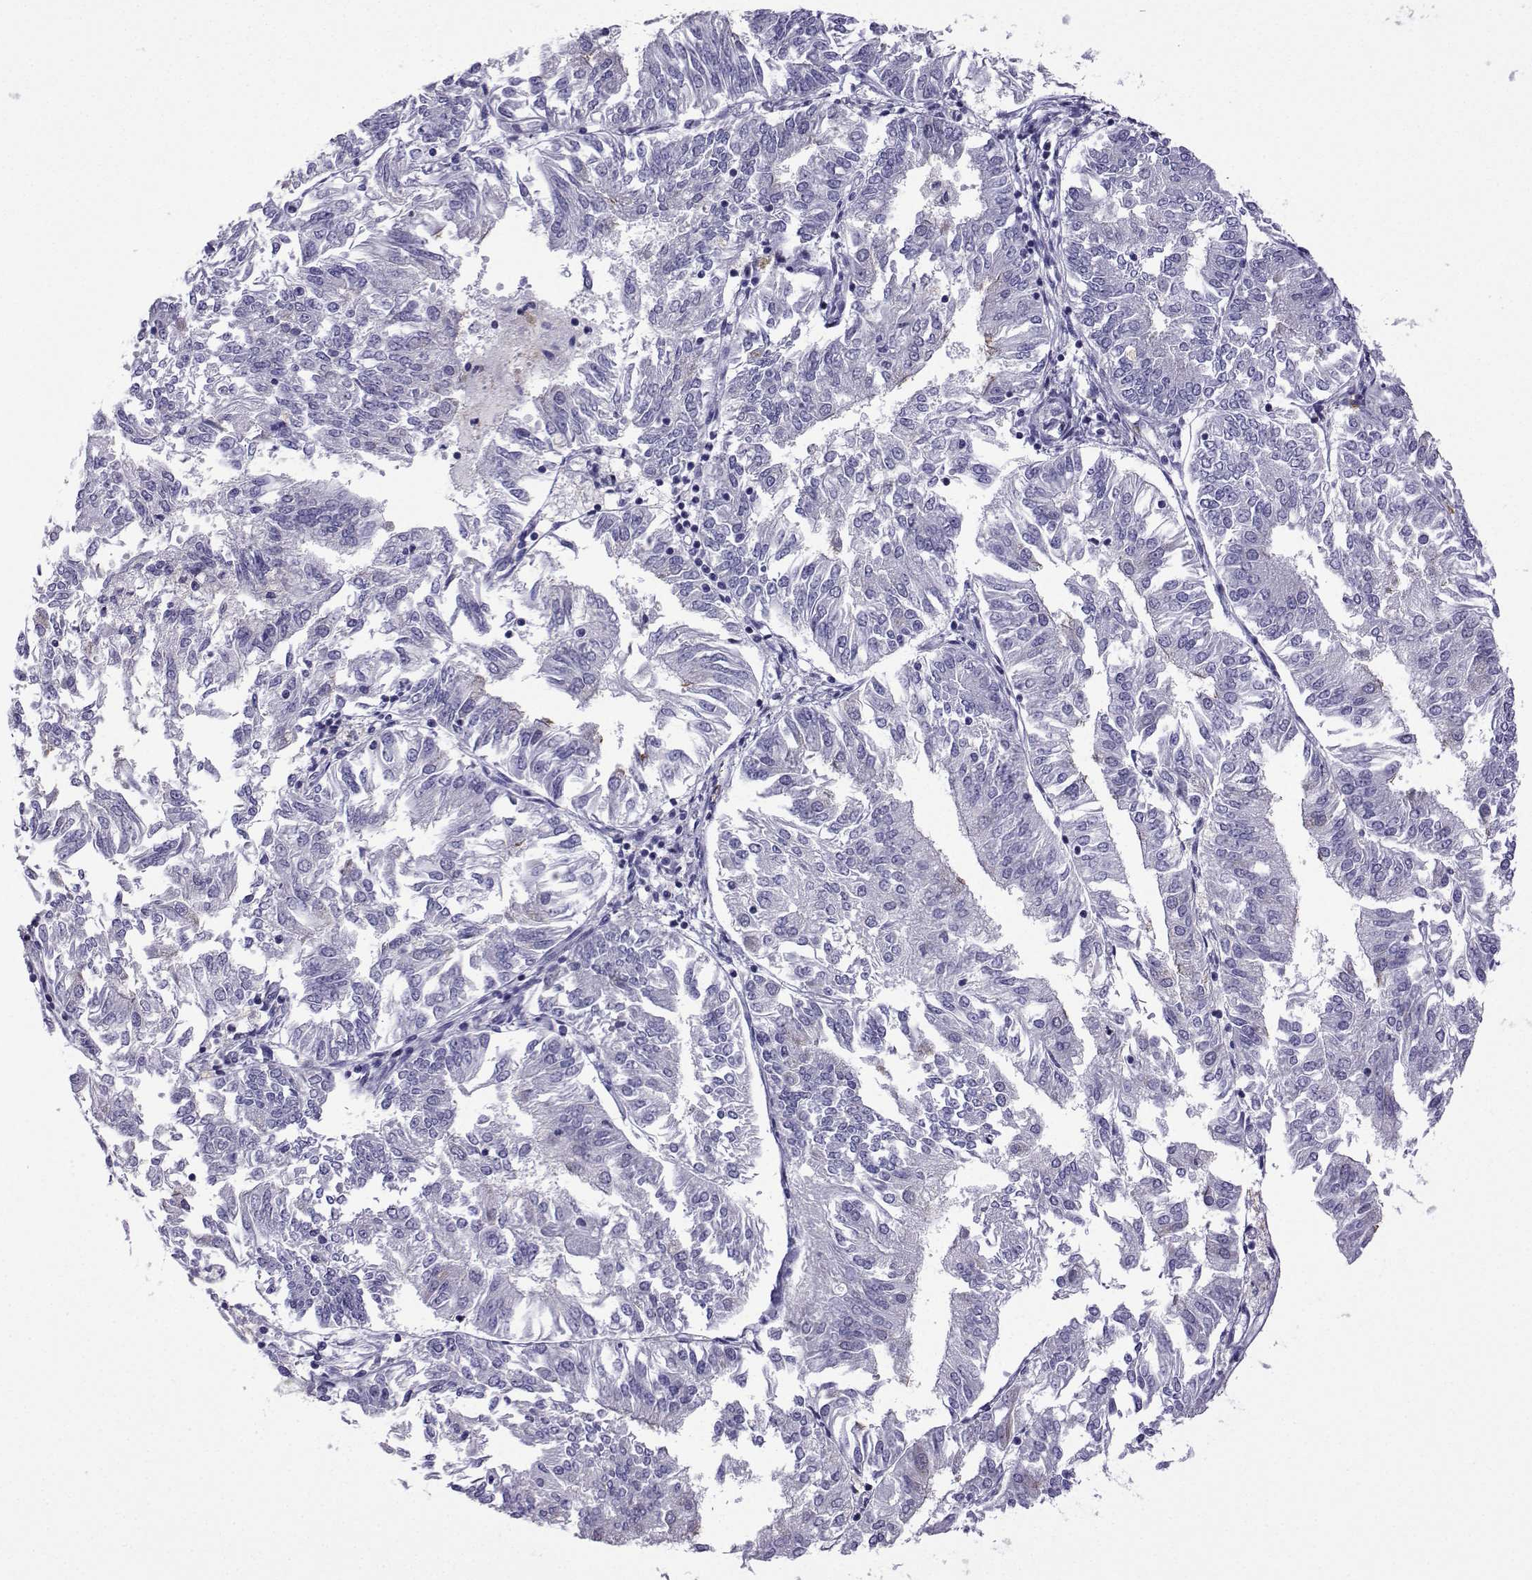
{"staining": {"intensity": "weak", "quantity": "<25%", "location": "cytoplasmic/membranous"}, "tissue": "endometrial cancer", "cell_type": "Tumor cells", "image_type": "cancer", "snomed": [{"axis": "morphology", "description": "Adenocarcinoma, NOS"}, {"axis": "topography", "description": "Endometrium"}], "caption": "Immunohistochemistry (IHC) of endometrial cancer shows no expression in tumor cells. Nuclei are stained in blue.", "gene": "CFAP70", "patient": {"sex": "female", "age": 58}}